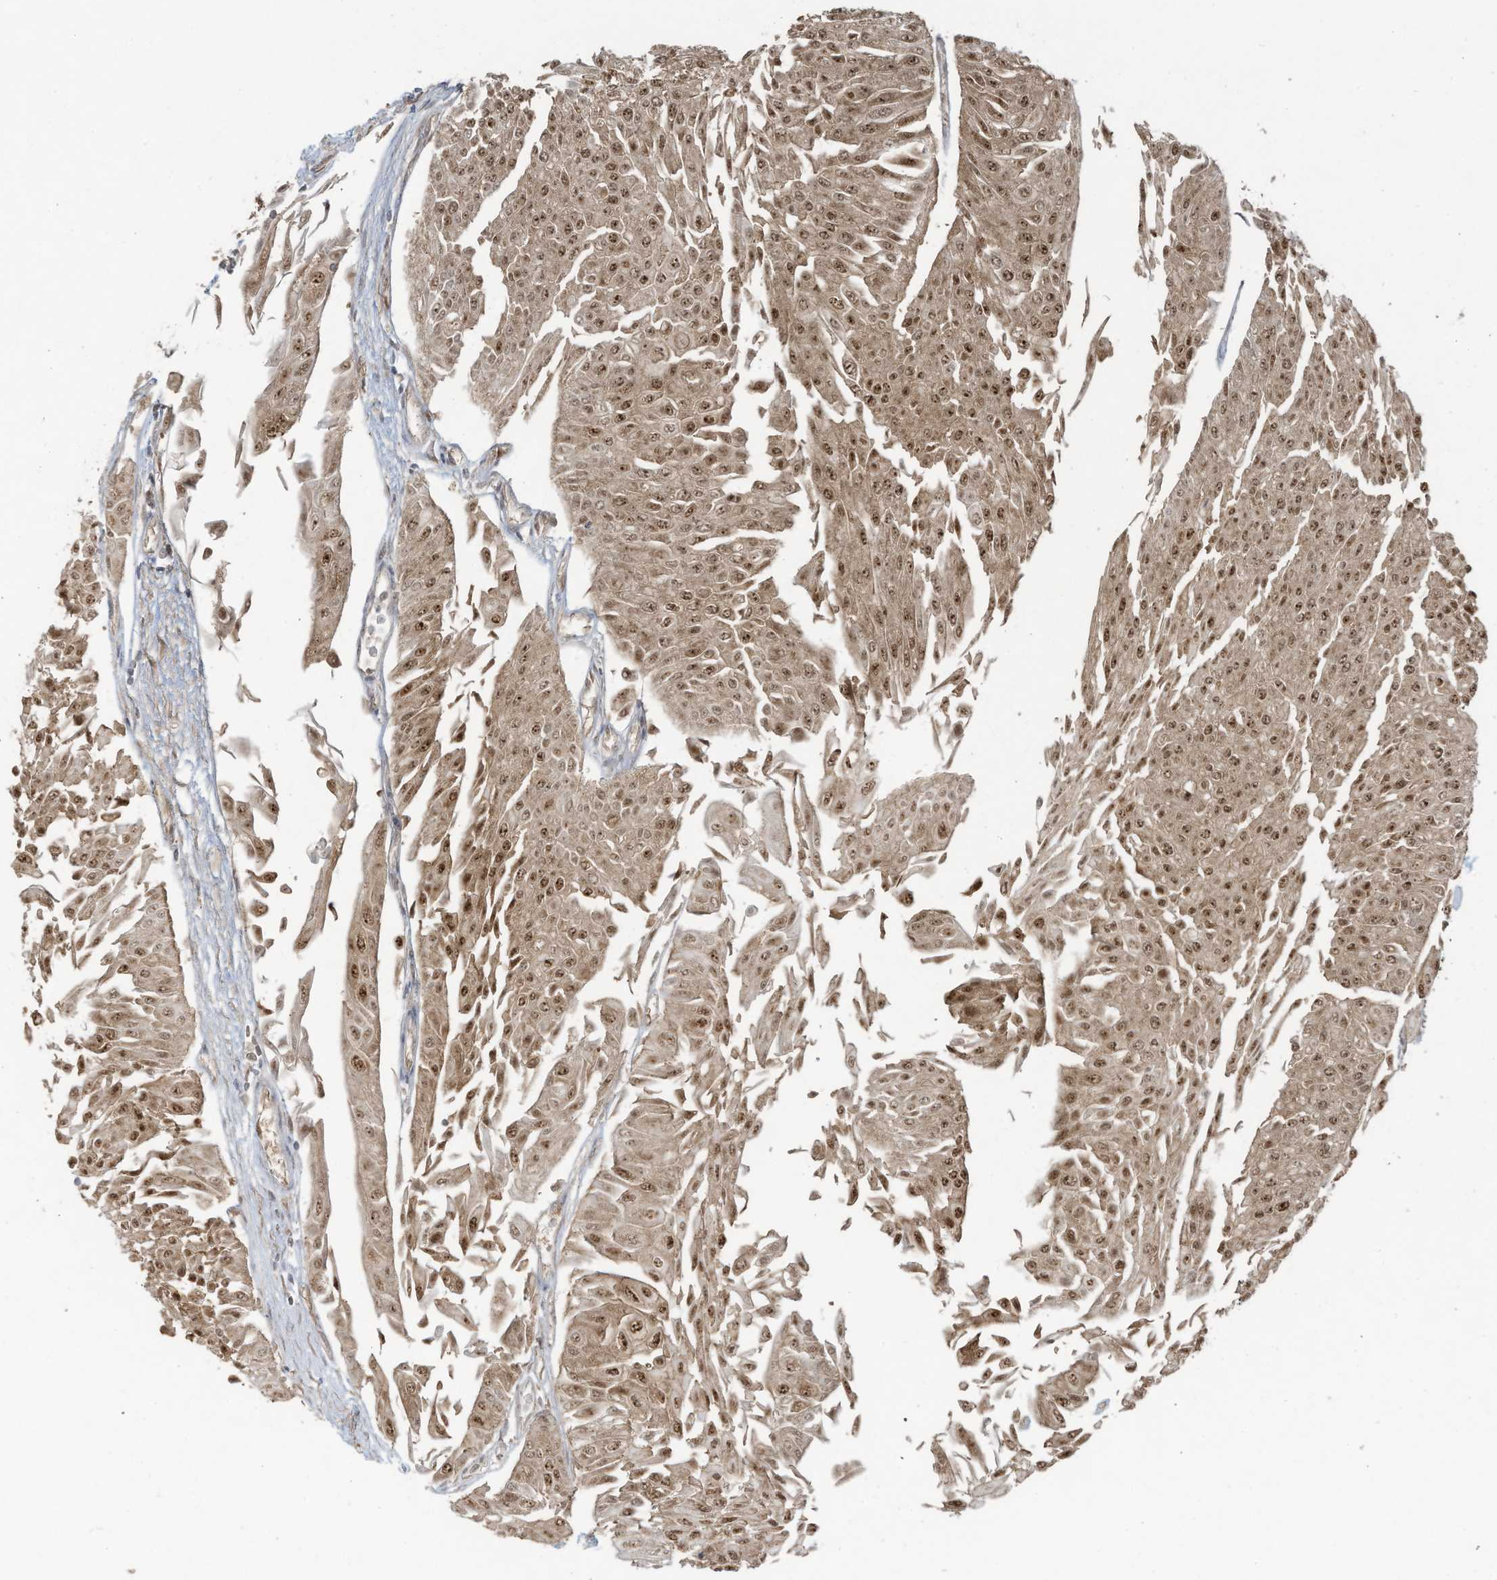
{"staining": {"intensity": "moderate", "quantity": ">75%", "location": "cytoplasmic/membranous"}, "tissue": "urothelial cancer", "cell_type": "Tumor cells", "image_type": "cancer", "snomed": [{"axis": "morphology", "description": "Urothelial carcinoma, Low grade"}, {"axis": "topography", "description": "Urinary bladder"}], "caption": "Moderate cytoplasmic/membranous positivity for a protein is appreciated in approximately >75% of tumor cells of urothelial cancer using immunohistochemistry.", "gene": "OLA1", "patient": {"sex": "male", "age": 67}}